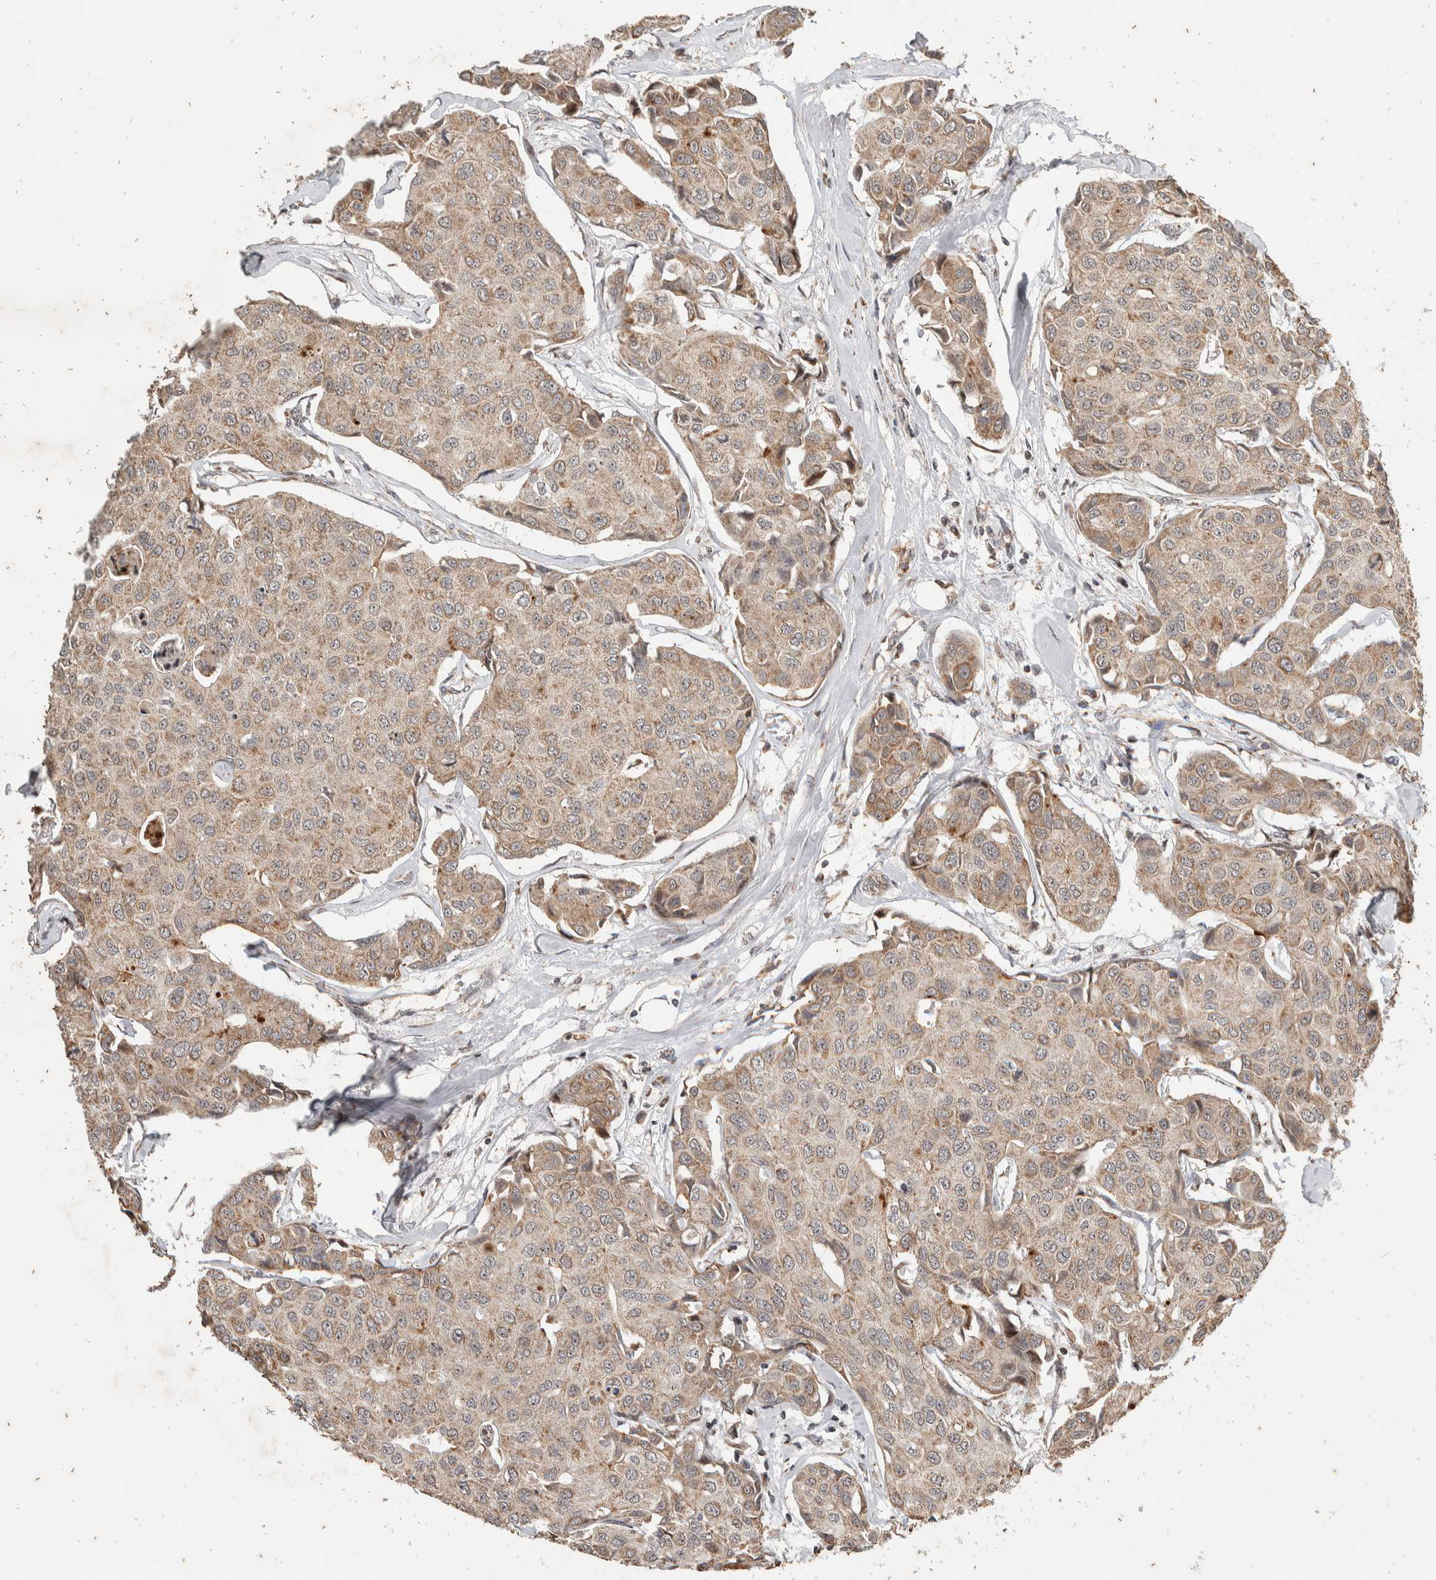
{"staining": {"intensity": "weak", "quantity": ">75%", "location": "cytoplasmic/membranous"}, "tissue": "breast cancer", "cell_type": "Tumor cells", "image_type": "cancer", "snomed": [{"axis": "morphology", "description": "Duct carcinoma"}, {"axis": "topography", "description": "Breast"}], "caption": "Immunohistochemical staining of human breast cancer displays weak cytoplasmic/membranous protein expression in approximately >75% of tumor cells.", "gene": "ATXN7L1", "patient": {"sex": "female", "age": 80}}